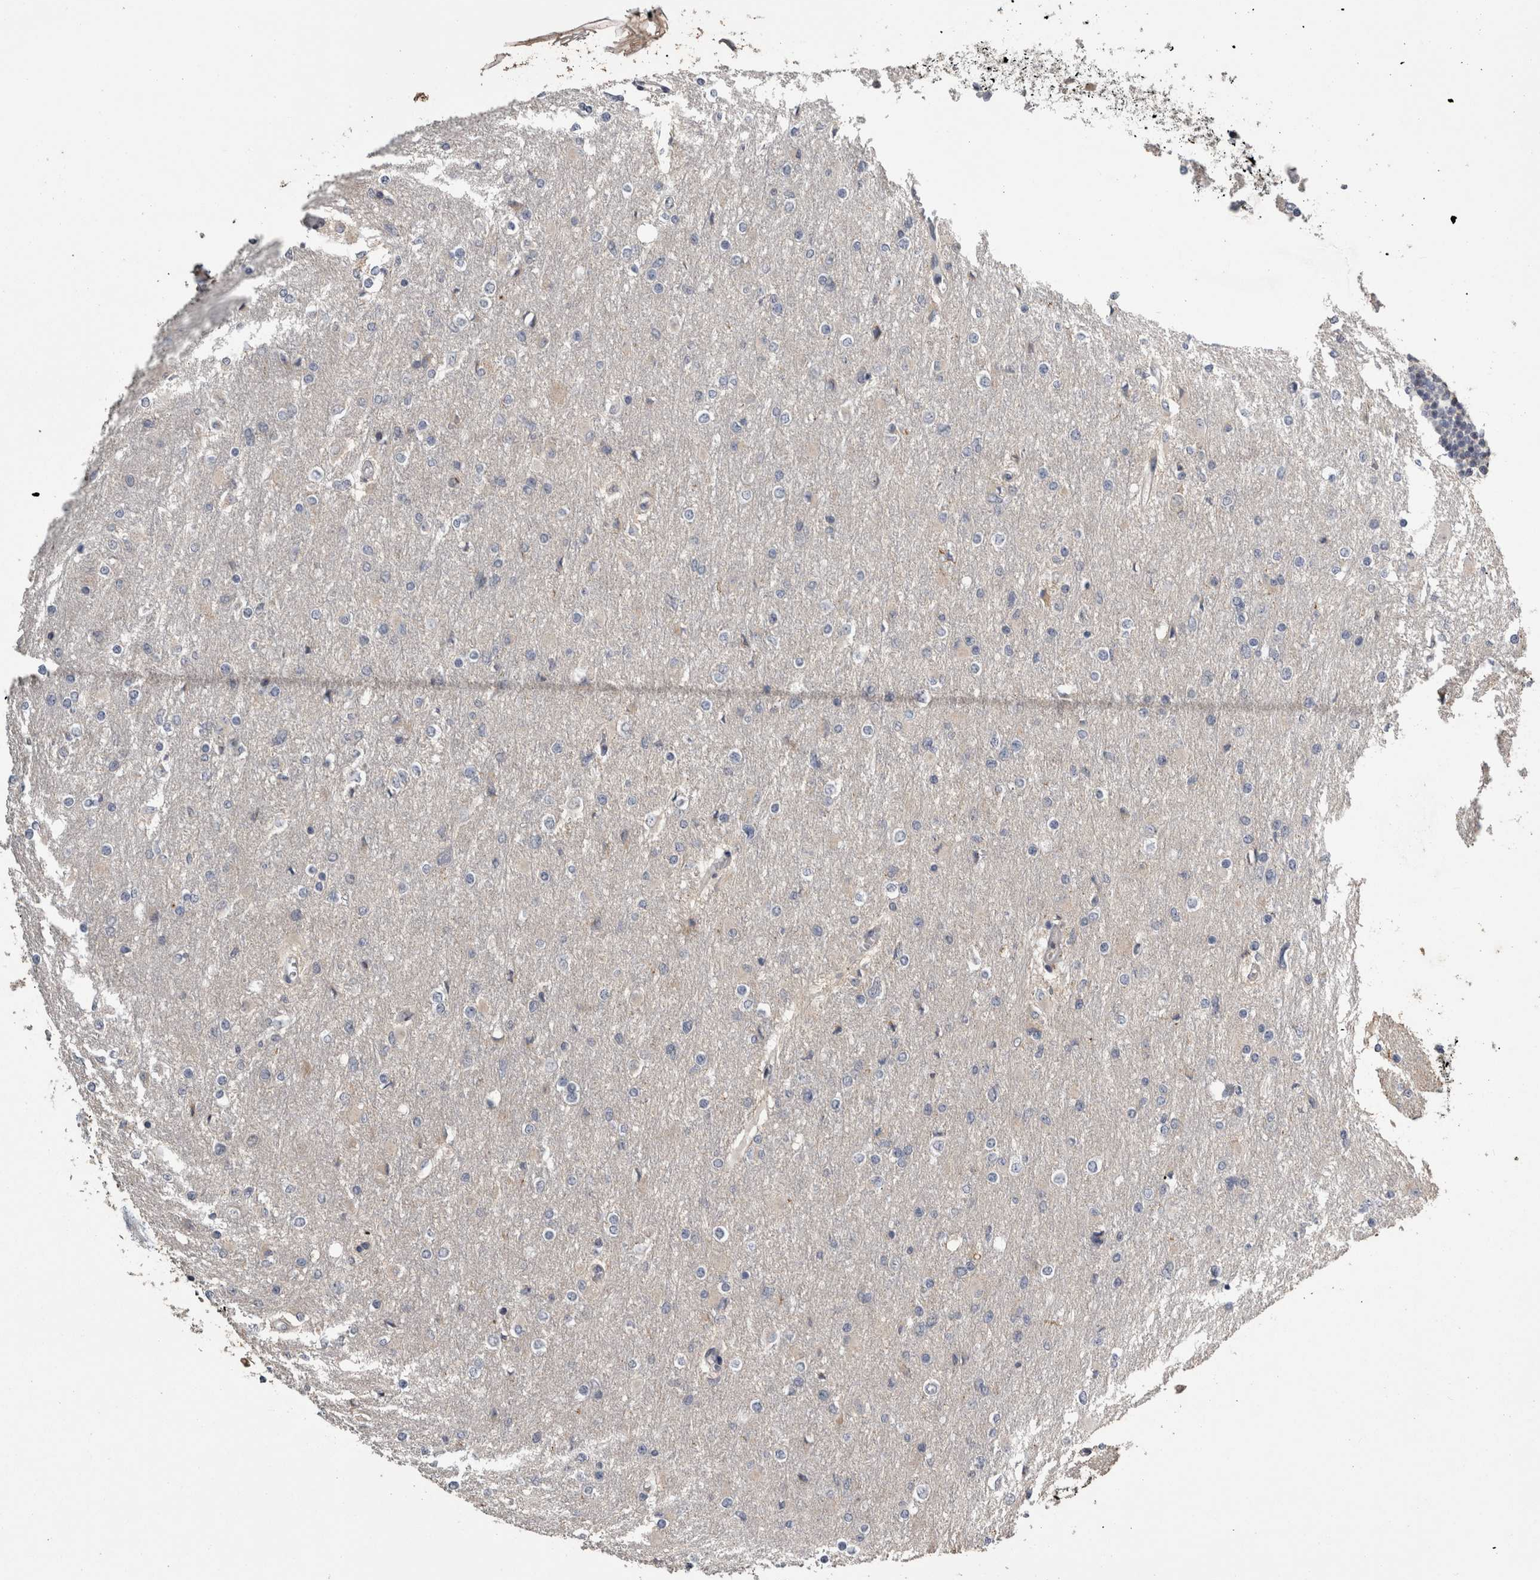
{"staining": {"intensity": "negative", "quantity": "none", "location": "none"}, "tissue": "glioma", "cell_type": "Tumor cells", "image_type": "cancer", "snomed": [{"axis": "morphology", "description": "Glioma, malignant, High grade"}, {"axis": "topography", "description": "Cerebral cortex"}], "caption": "Glioma was stained to show a protein in brown. There is no significant staining in tumor cells.", "gene": "ANXA13", "patient": {"sex": "female", "age": 36}}